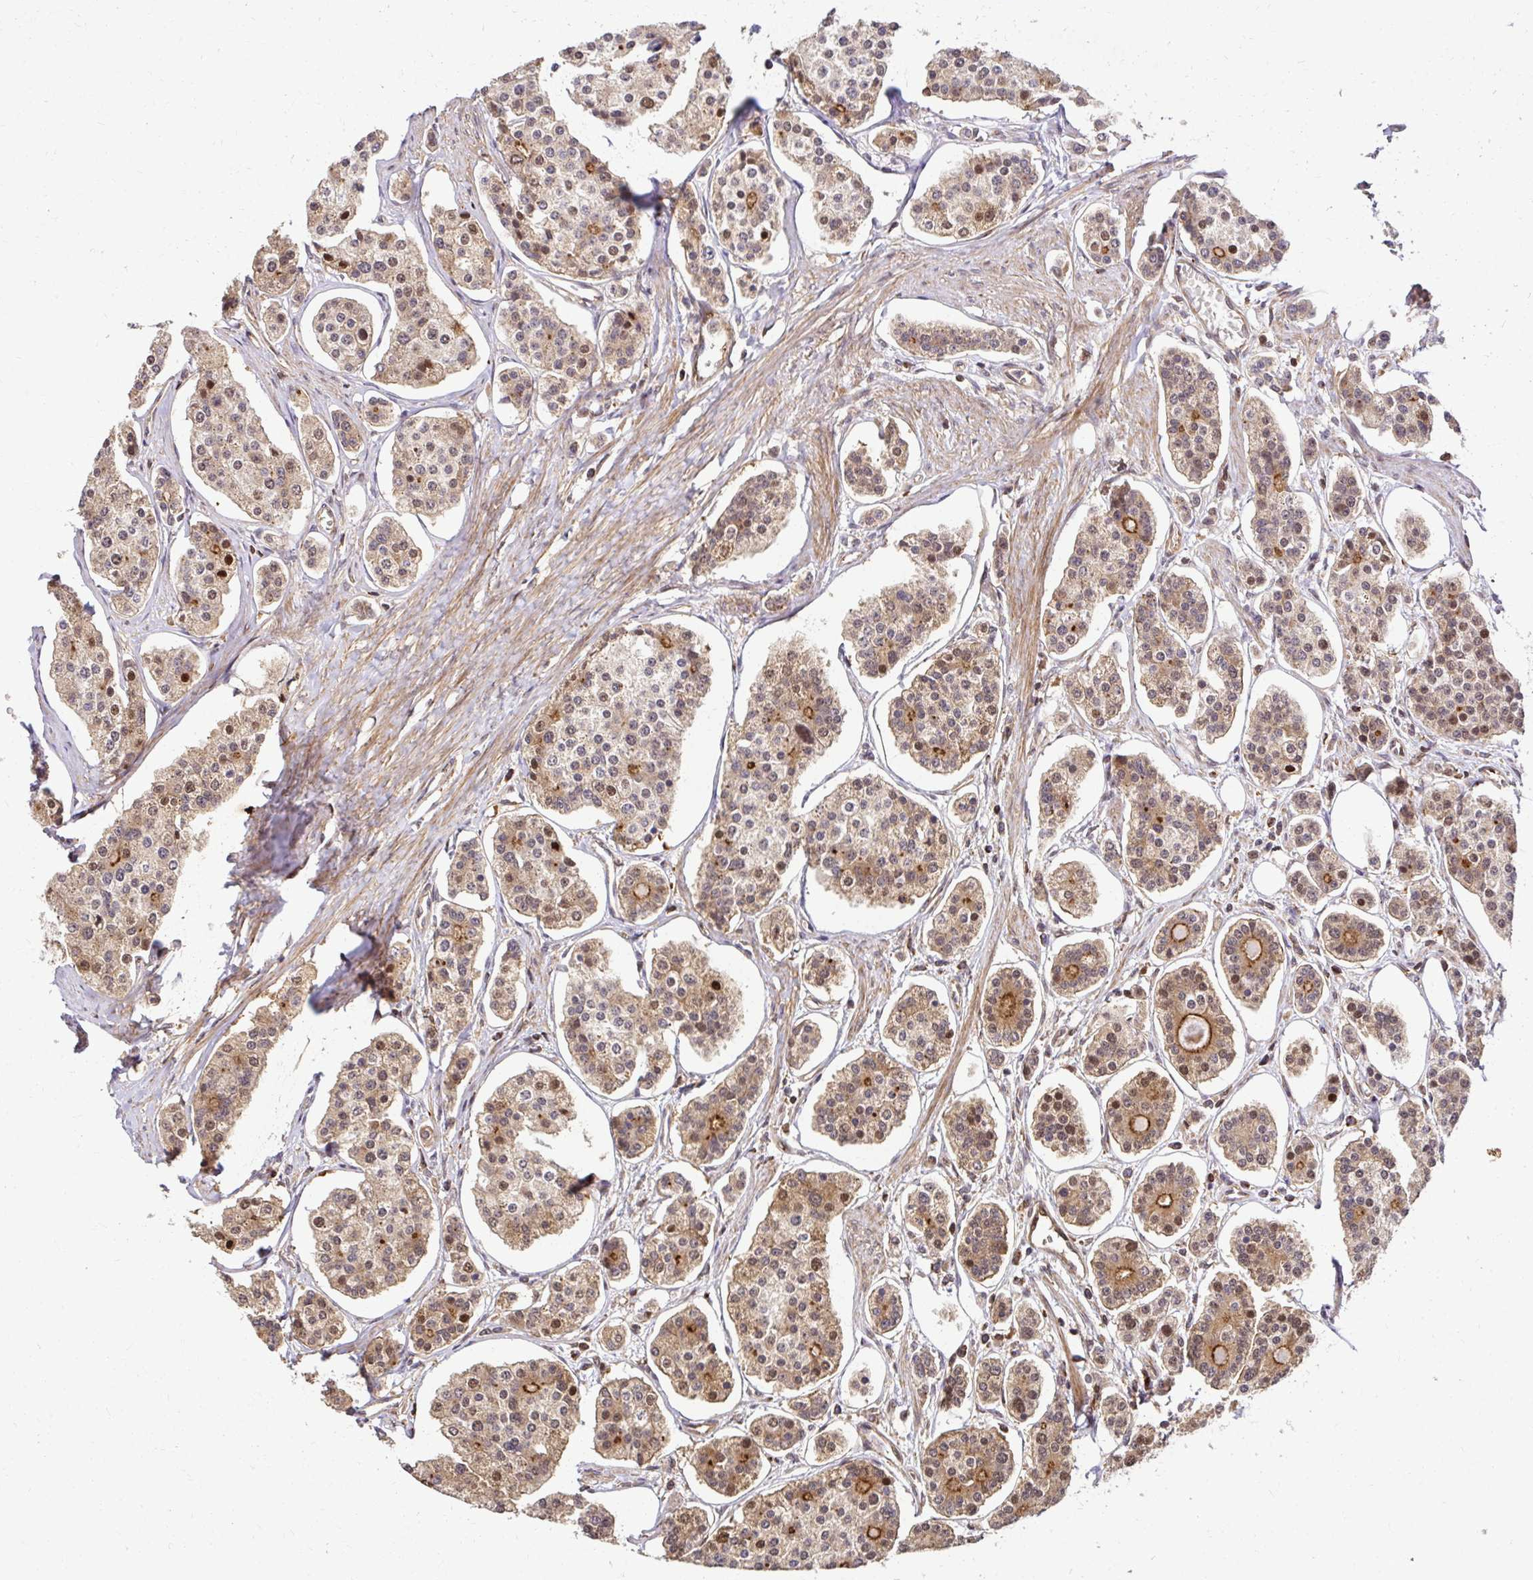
{"staining": {"intensity": "moderate", "quantity": "<25%", "location": "nuclear"}, "tissue": "carcinoid", "cell_type": "Tumor cells", "image_type": "cancer", "snomed": [{"axis": "morphology", "description": "Carcinoid, malignant, NOS"}, {"axis": "topography", "description": "Small intestine"}], "caption": "Immunohistochemistry (IHC) of carcinoid (malignant) reveals low levels of moderate nuclear staining in about <25% of tumor cells. The protein of interest is shown in brown color, while the nuclei are stained blue.", "gene": "PSMA4", "patient": {"sex": "female", "age": 65}}